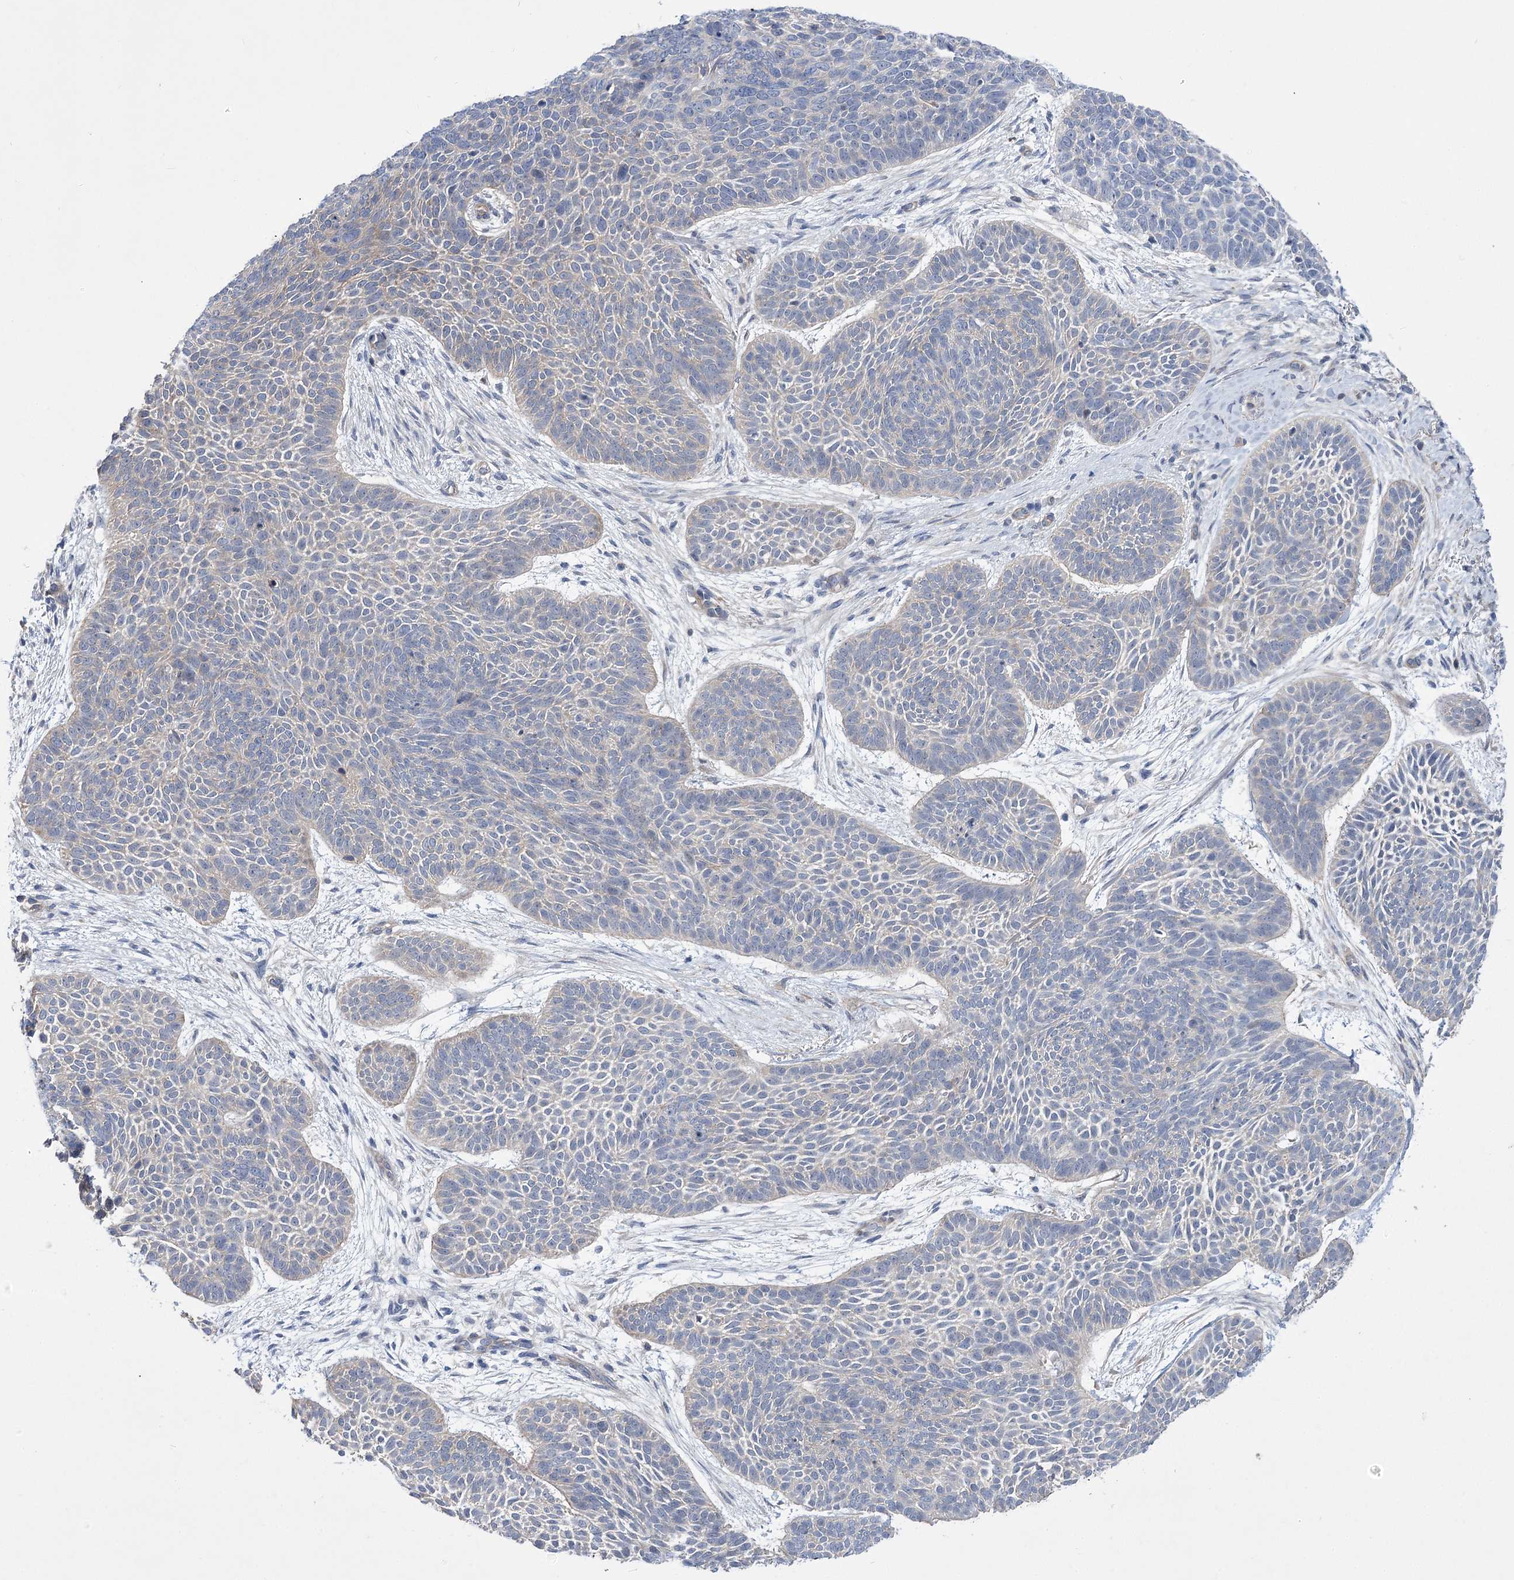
{"staining": {"intensity": "negative", "quantity": "none", "location": "none"}, "tissue": "skin cancer", "cell_type": "Tumor cells", "image_type": "cancer", "snomed": [{"axis": "morphology", "description": "Basal cell carcinoma"}, {"axis": "topography", "description": "Skin"}], "caption": "Immunohistochemical staining of human skin basal cell carcinoma reveals no significant staining in tumor cells. The staining is performed using DAB (3,3'-diaminobenzidine) brown chromogen with nuclei counter-stained in using hematoxylin.", "gene": "THAP6", "patient": {"sex": "male", "age": 85}}